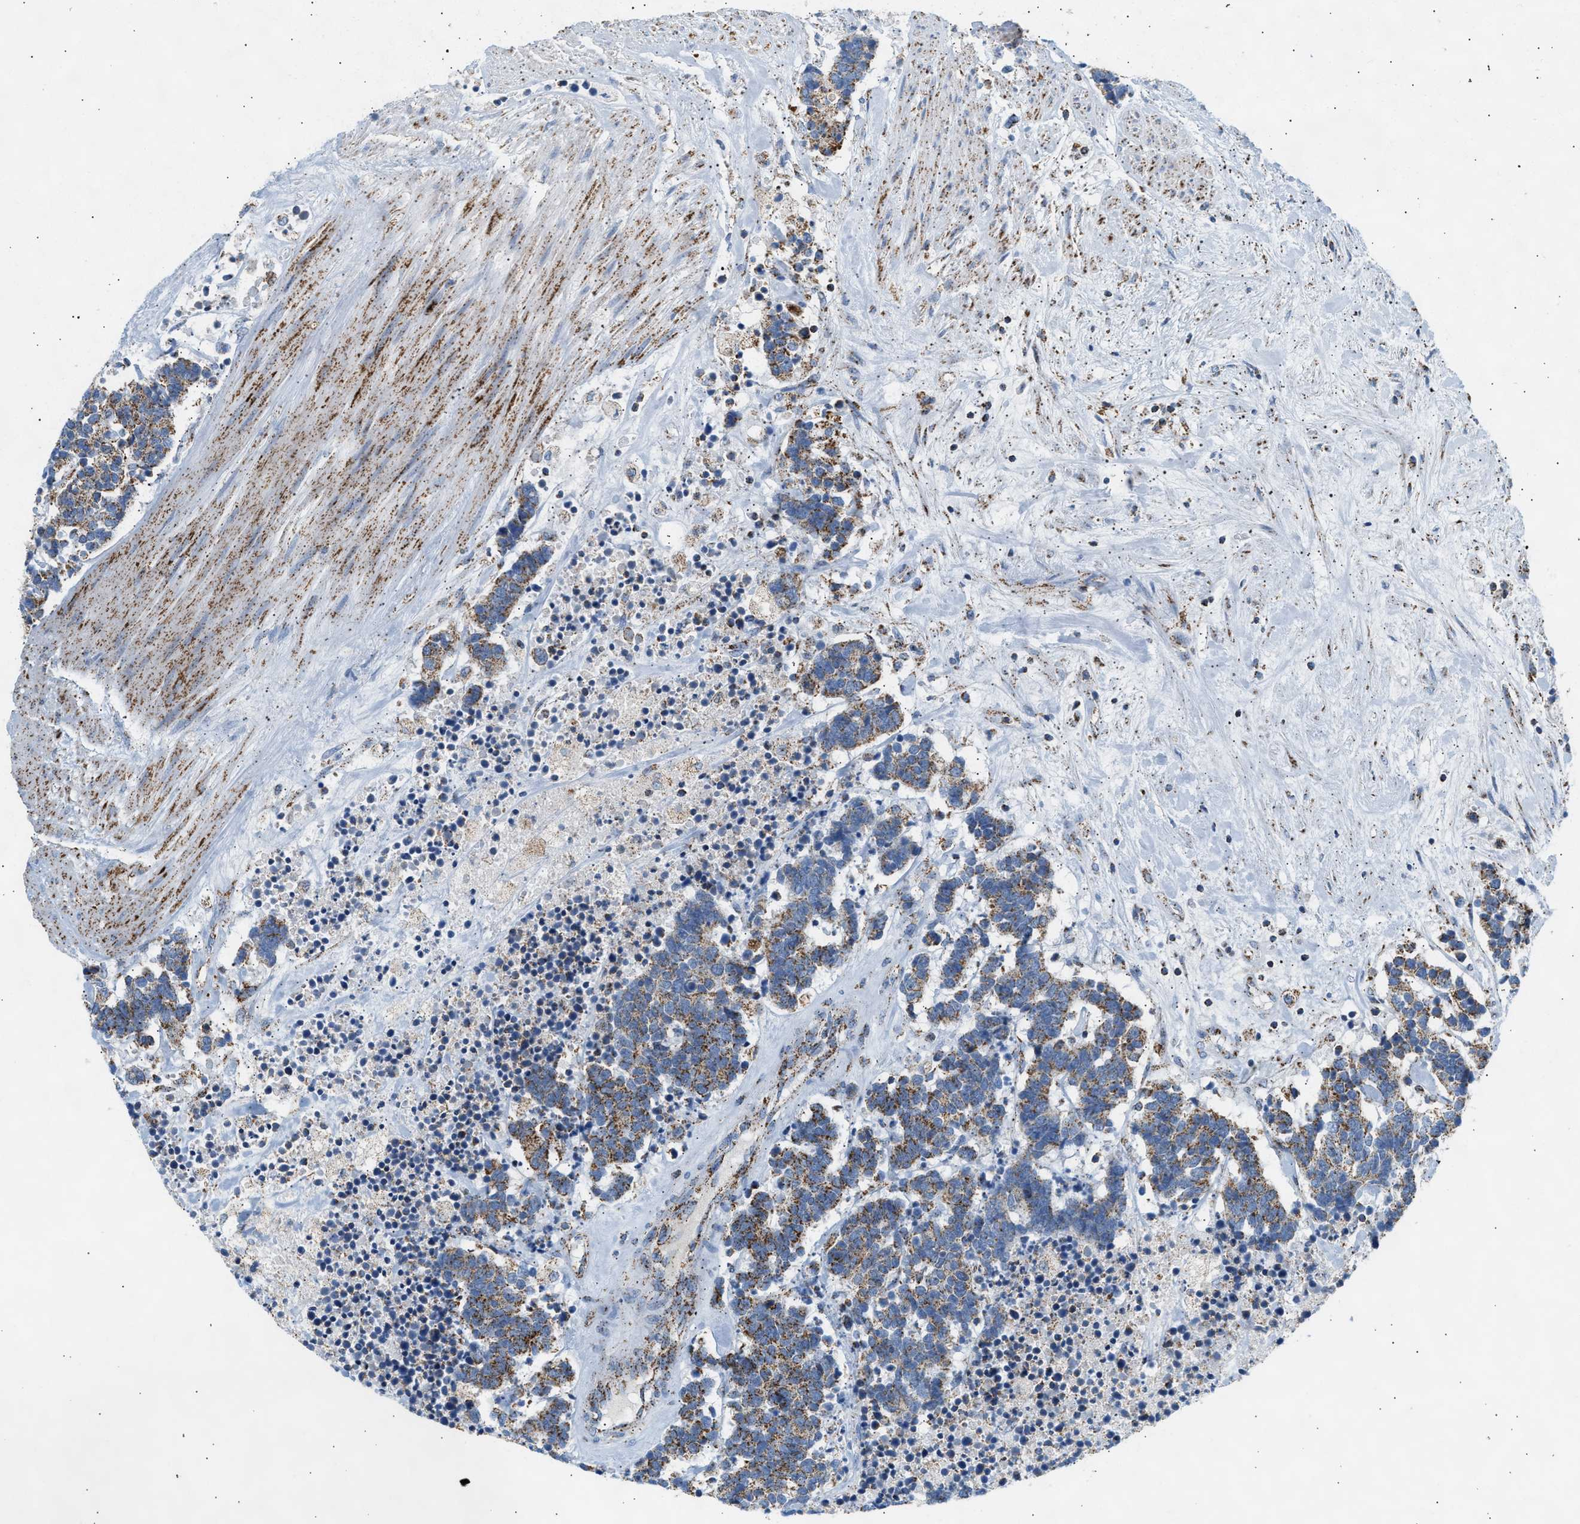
{"staining": {"intensity": "moderate", "quantity": ">75%", "location": "cytoplasmic/membranous"}, "tissue": "carcinoid", "cell_type": "Tumor cells", "image_type": "cancer", "snomed": [{"axis": "morphology", "description": "Carcinoma, NOS"}, {"axis": "morphology", "description": "Carcinoid, malignant, NOS"}, {"axis": "topography", "description": "Urinary bladder"}], "caption": "Immunohistochemistry (IHC) staining of carcinoid, which exhibits medium levels of moderate cytoplasmic/membranous positivity in approximately >75% of tumor cells indicating moderate cytoplasmic/membranous protein positivity. The staining was performed using DAB (brown) for protein detection and nuclei were counterstained in hematoxylin (blue).", "gene": "OGDH", "patient": {"sex": "male", "age": 57}}